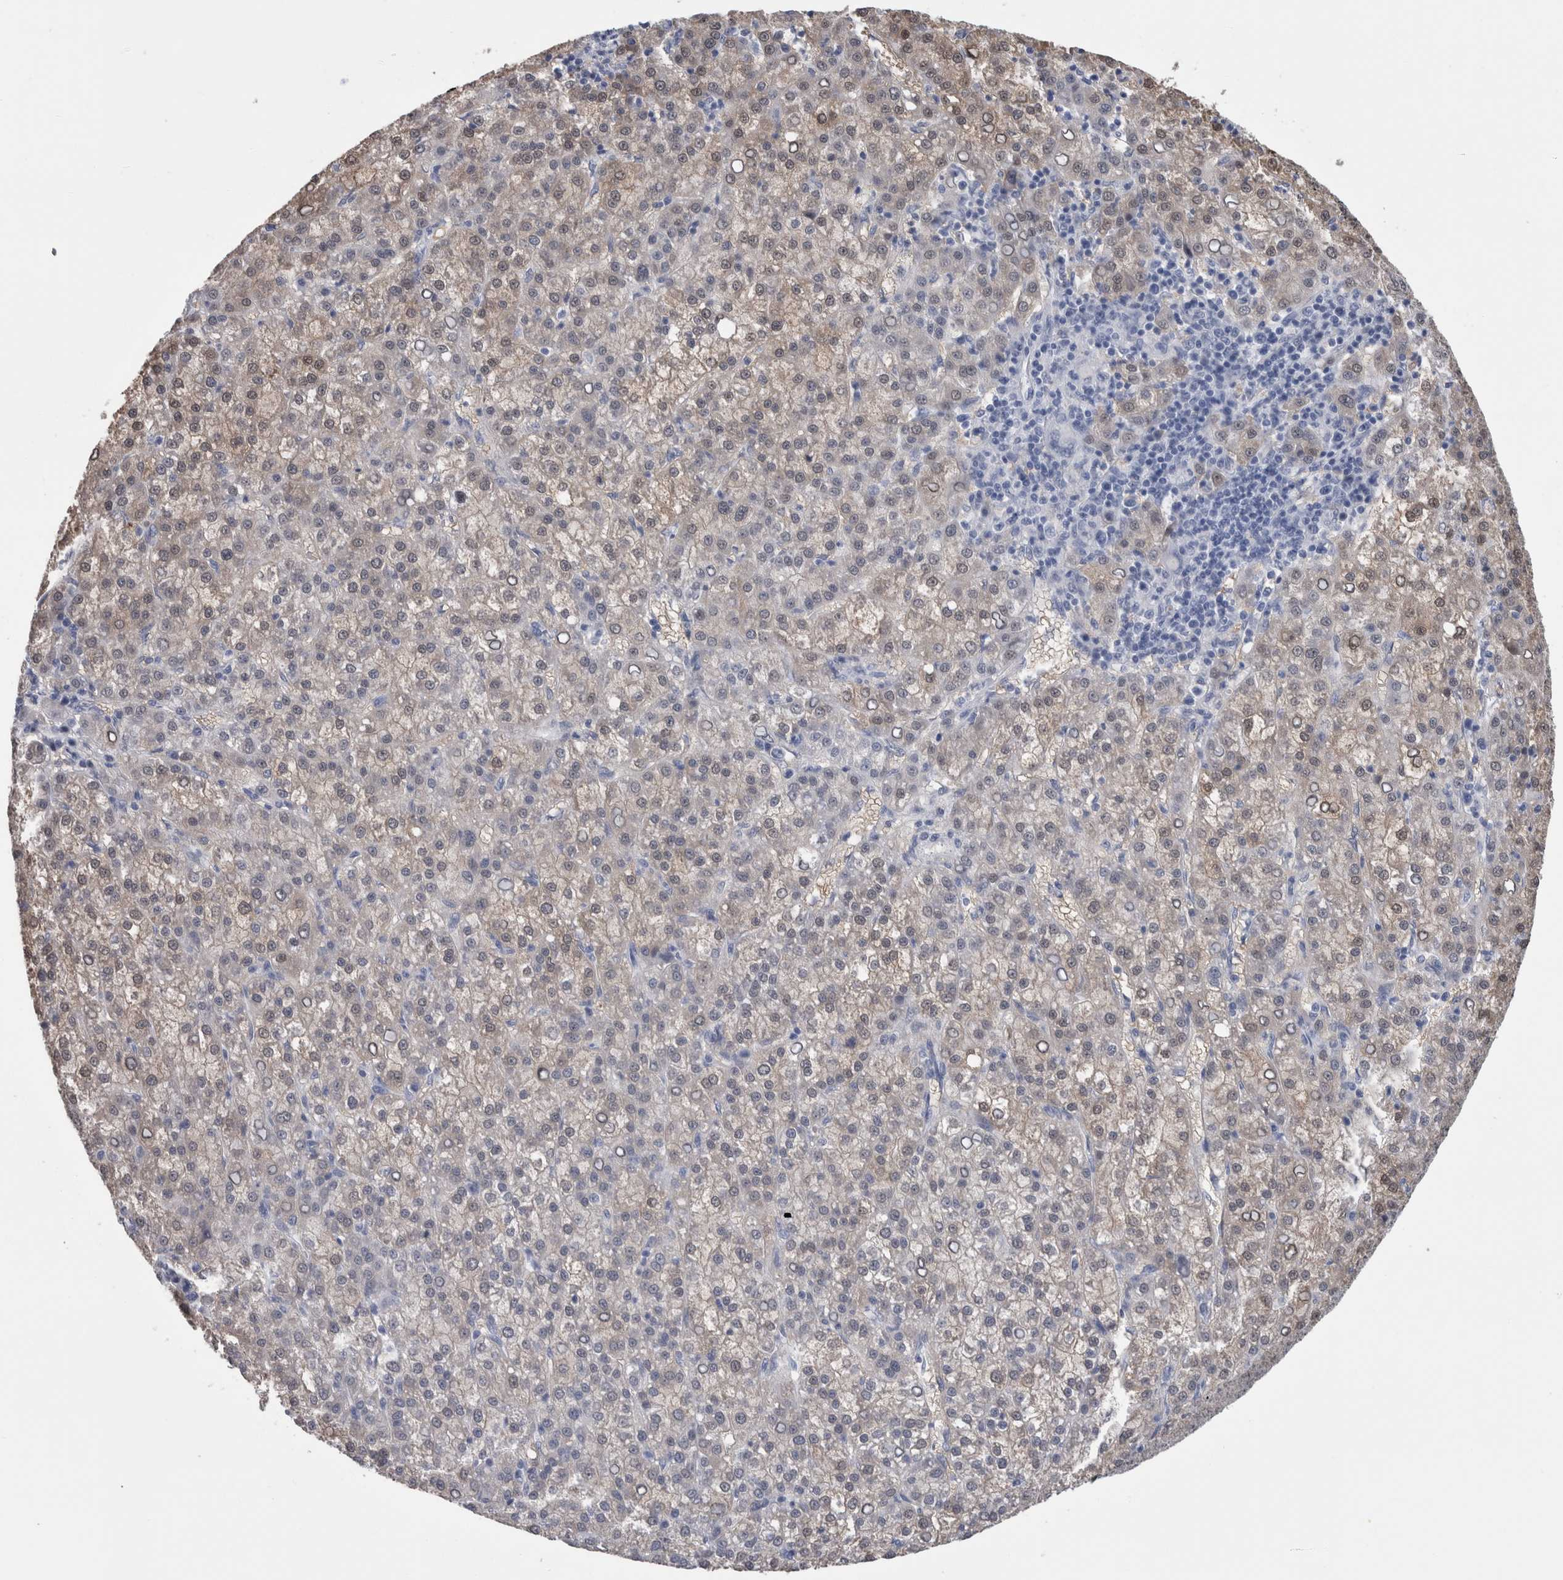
{"staining": {"intensity": "weak", "quantity": "<25%", "location": "nuclear"}, "tissue": "liver cancer", "cell_type": "Tumor cells", "image_type": "cancer", "snomed": [{"axis": "morphology", "description": "Carcinoma, Hepatocellular, NOS"}, {"axis": "topography", "description": "Liver"}], "caption": "IHC image of liver cancer (hepatocellular carcinoma) stained for a protein (brown), which demonstrates no positivity in tumor cells.", "gene": "CA8", "patient": {"sex": "female", "age": 58}}